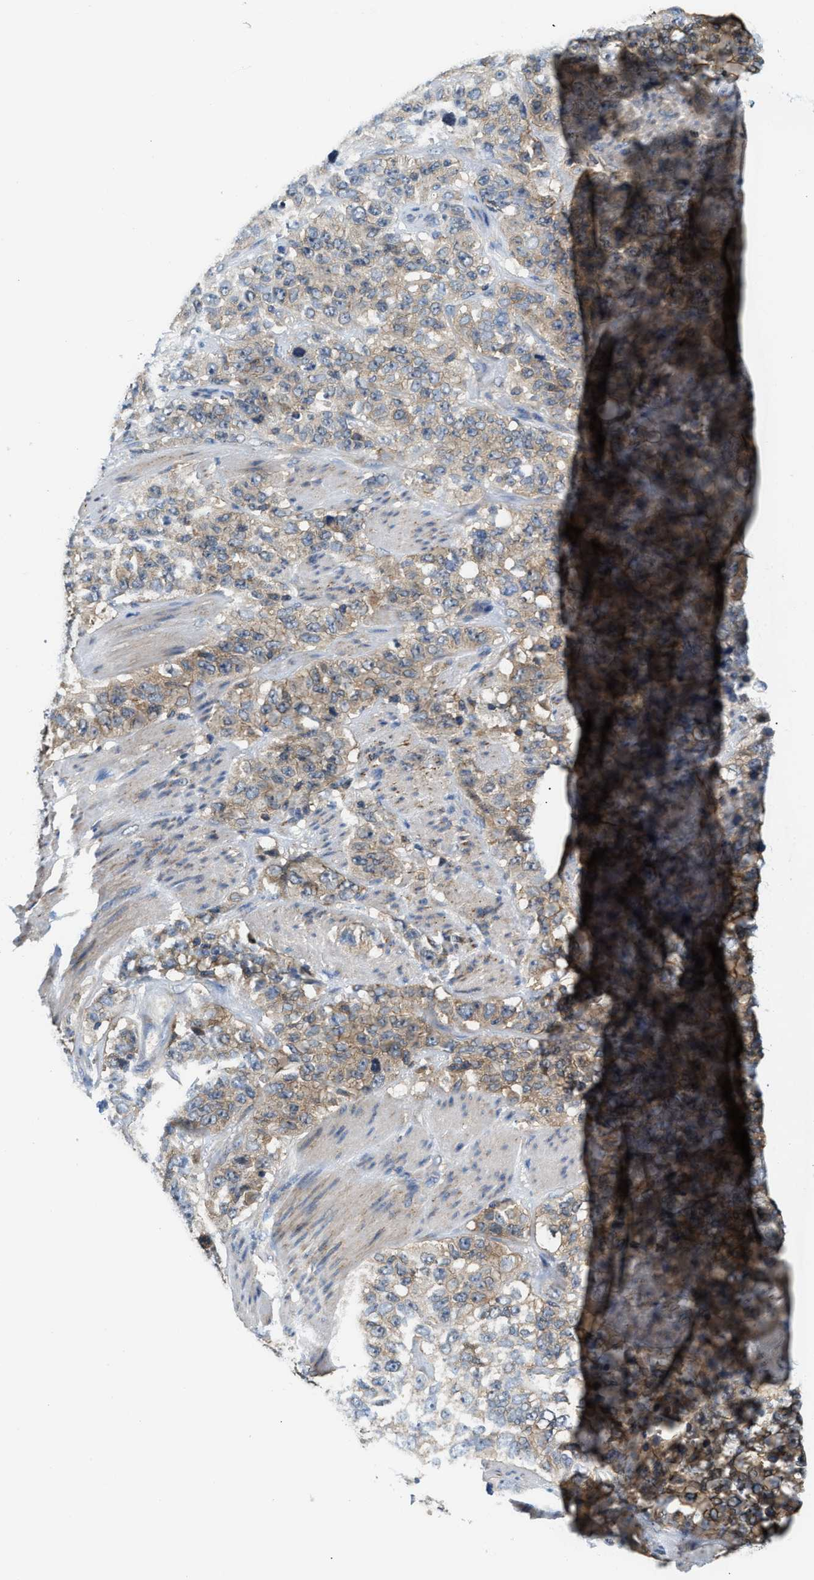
{"staining": {"intensity": "weak", "quantity": ">75%", "location": "cytoplasmic/membranous"}, "tissue": "stomach cancer", "cell_type": "Tumor cells", "image_type": "cancer", "snomed": [{"axis": "morphology", "description": "Adenocarcinoma, NOS"}, {"axis": "topography", "description": "Stomach"}], "caption": "IHC micrograph of neoplastic tissue: stomach adenocarcinoma stained using IHC reveals low levels of weak protein expression localized specifically in the cytoplasmic/membranous of tumor cells, appearing as a cytoplasmic/membranous brown color.", "gene": "CCM2", "patient": {"sex": "male", "age": 48}}